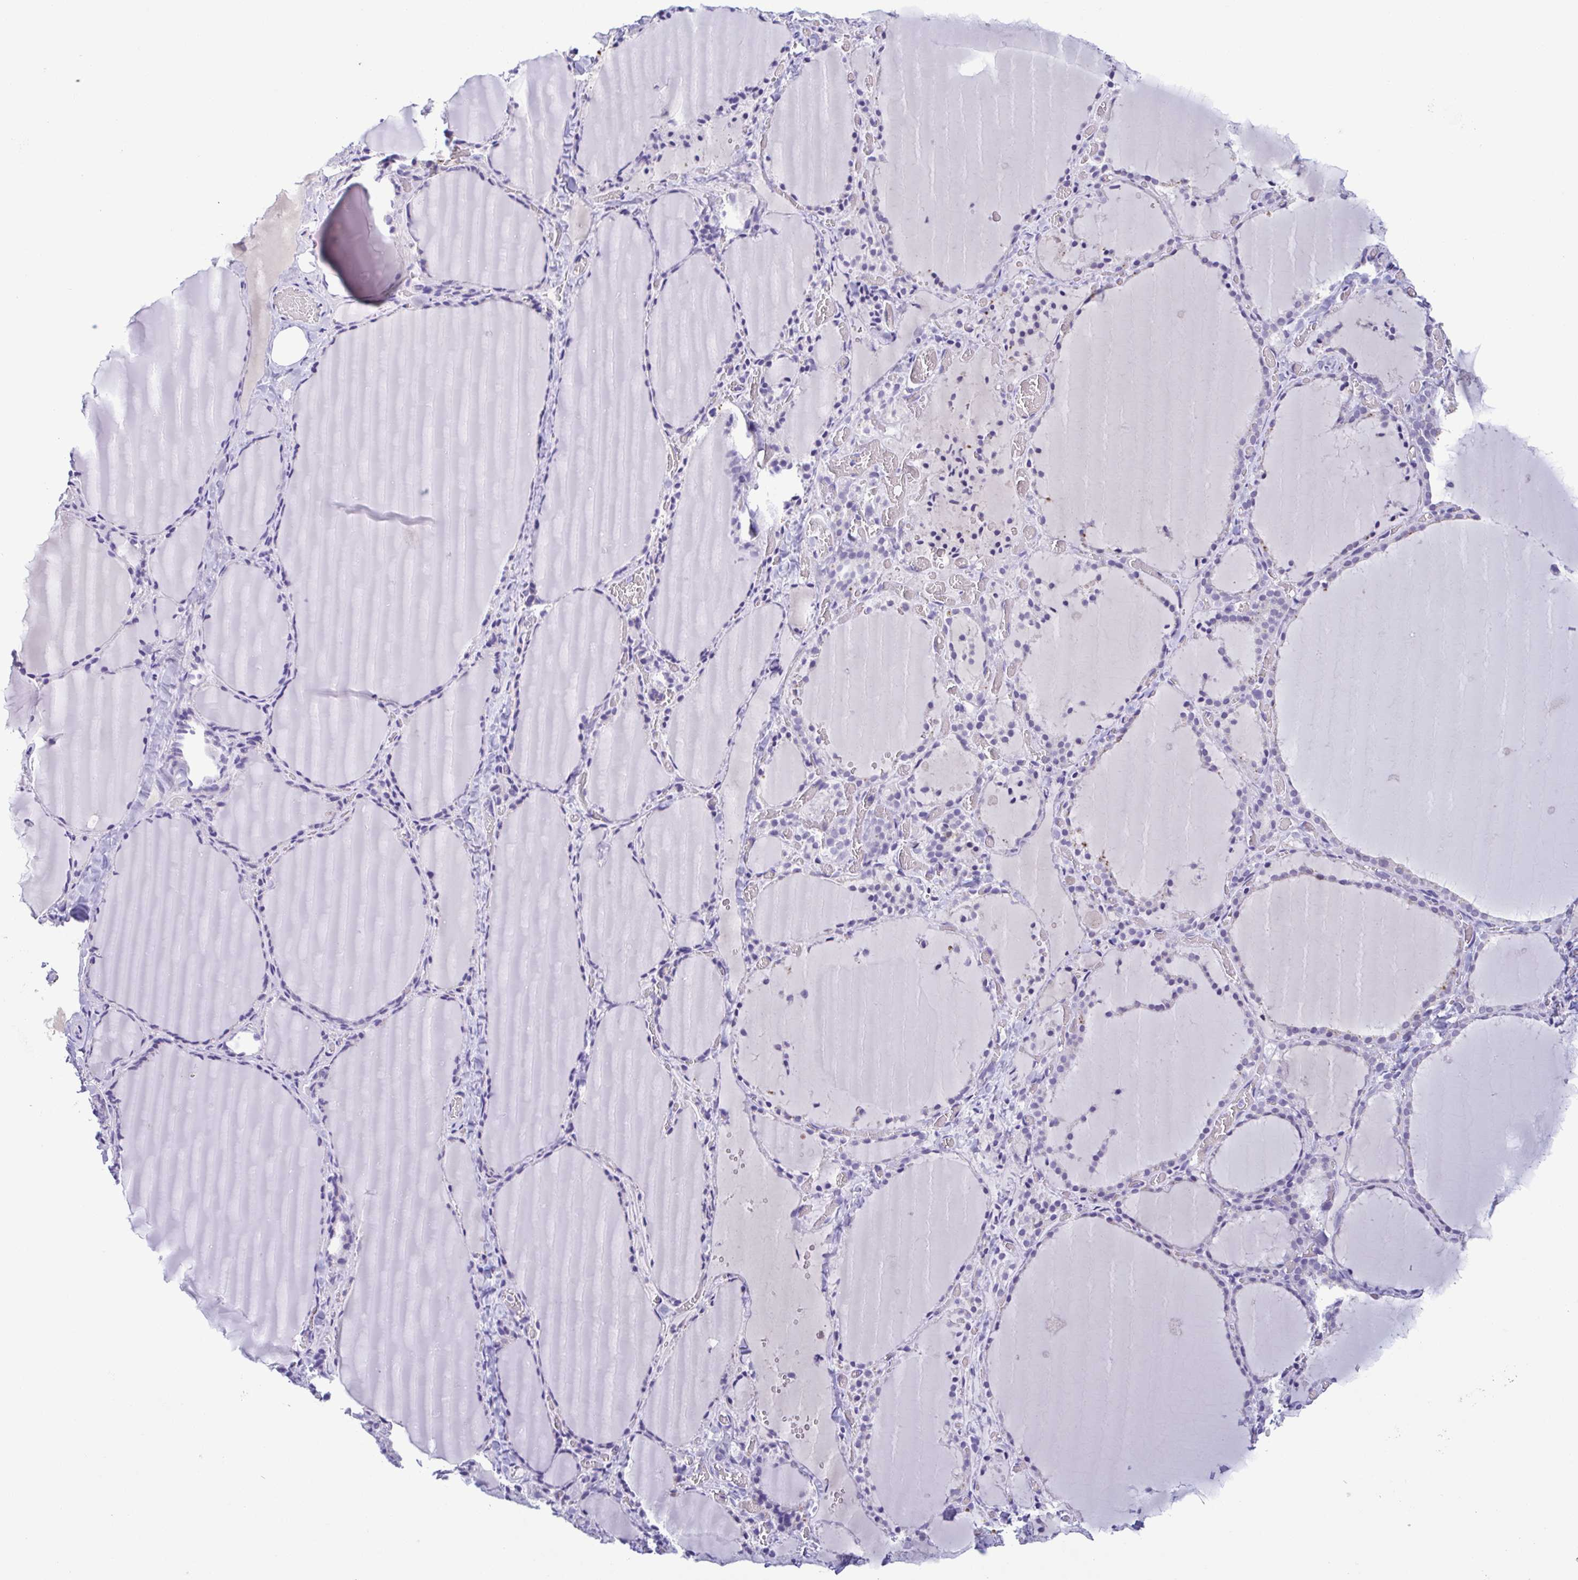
{"staining": {"intensity": "negative", "quantity": "none", "location": "none"}, "tissue": "thyroid gland", "cell_type": "Glandular cells", "image_type": "normal", "snomed": [{"axis": "morphology", "description": "Normal tissue, NOS"}, {"axis": "topography", "description": "Thyroid gland"}], "caption": "Immunohistochemistry of benign human thyroid gland reveals no staining in glandular cells.", "gene": "TIPIN", "patient": {"sex": "female", "age": 22}}